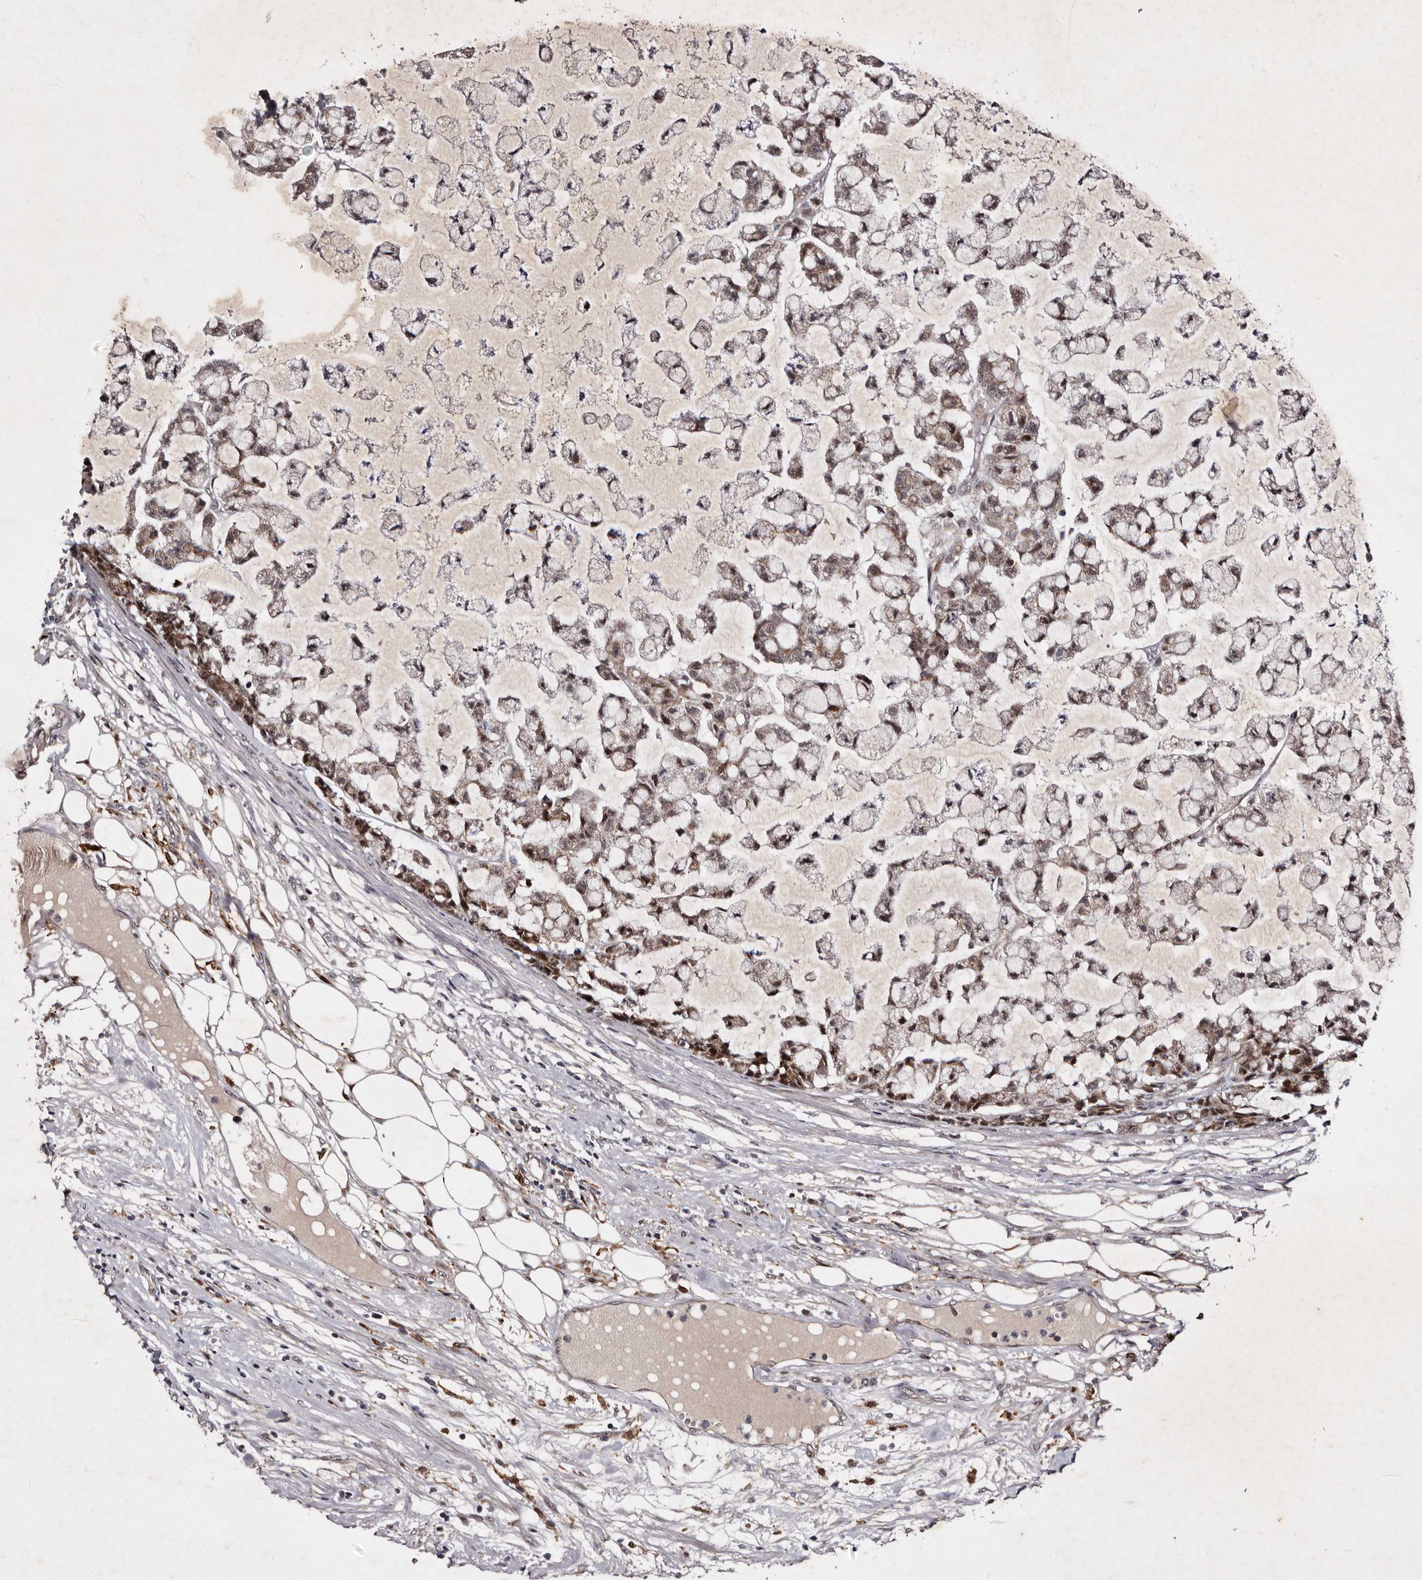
{"staining": {"intensity": "weak", "quantity": "25%-75%", "location": "cytoplasmic/membranous,nuclear"}, "tissue": "colorectal cancer", "cell_type": "Tumor cells", "image_type": "cancer", "snomed": [{"axis": "morphology", "description": "Adenocarcinoma, NOS"}, {"axis": "topography", "description": "Colon"}], "caption": "Immunohistochemistry of colorectal cancer reveals low levels of weak cytoplasmic/membranous and nuclear expression in about 25%-75% of tumor cells. The staining was performed using DAB, with brown indicating positive protein expression. Nuclei are stained blue with hematoxylin.", "gene": "TNKS", "patient": {"sex": "female", "age": 84}}